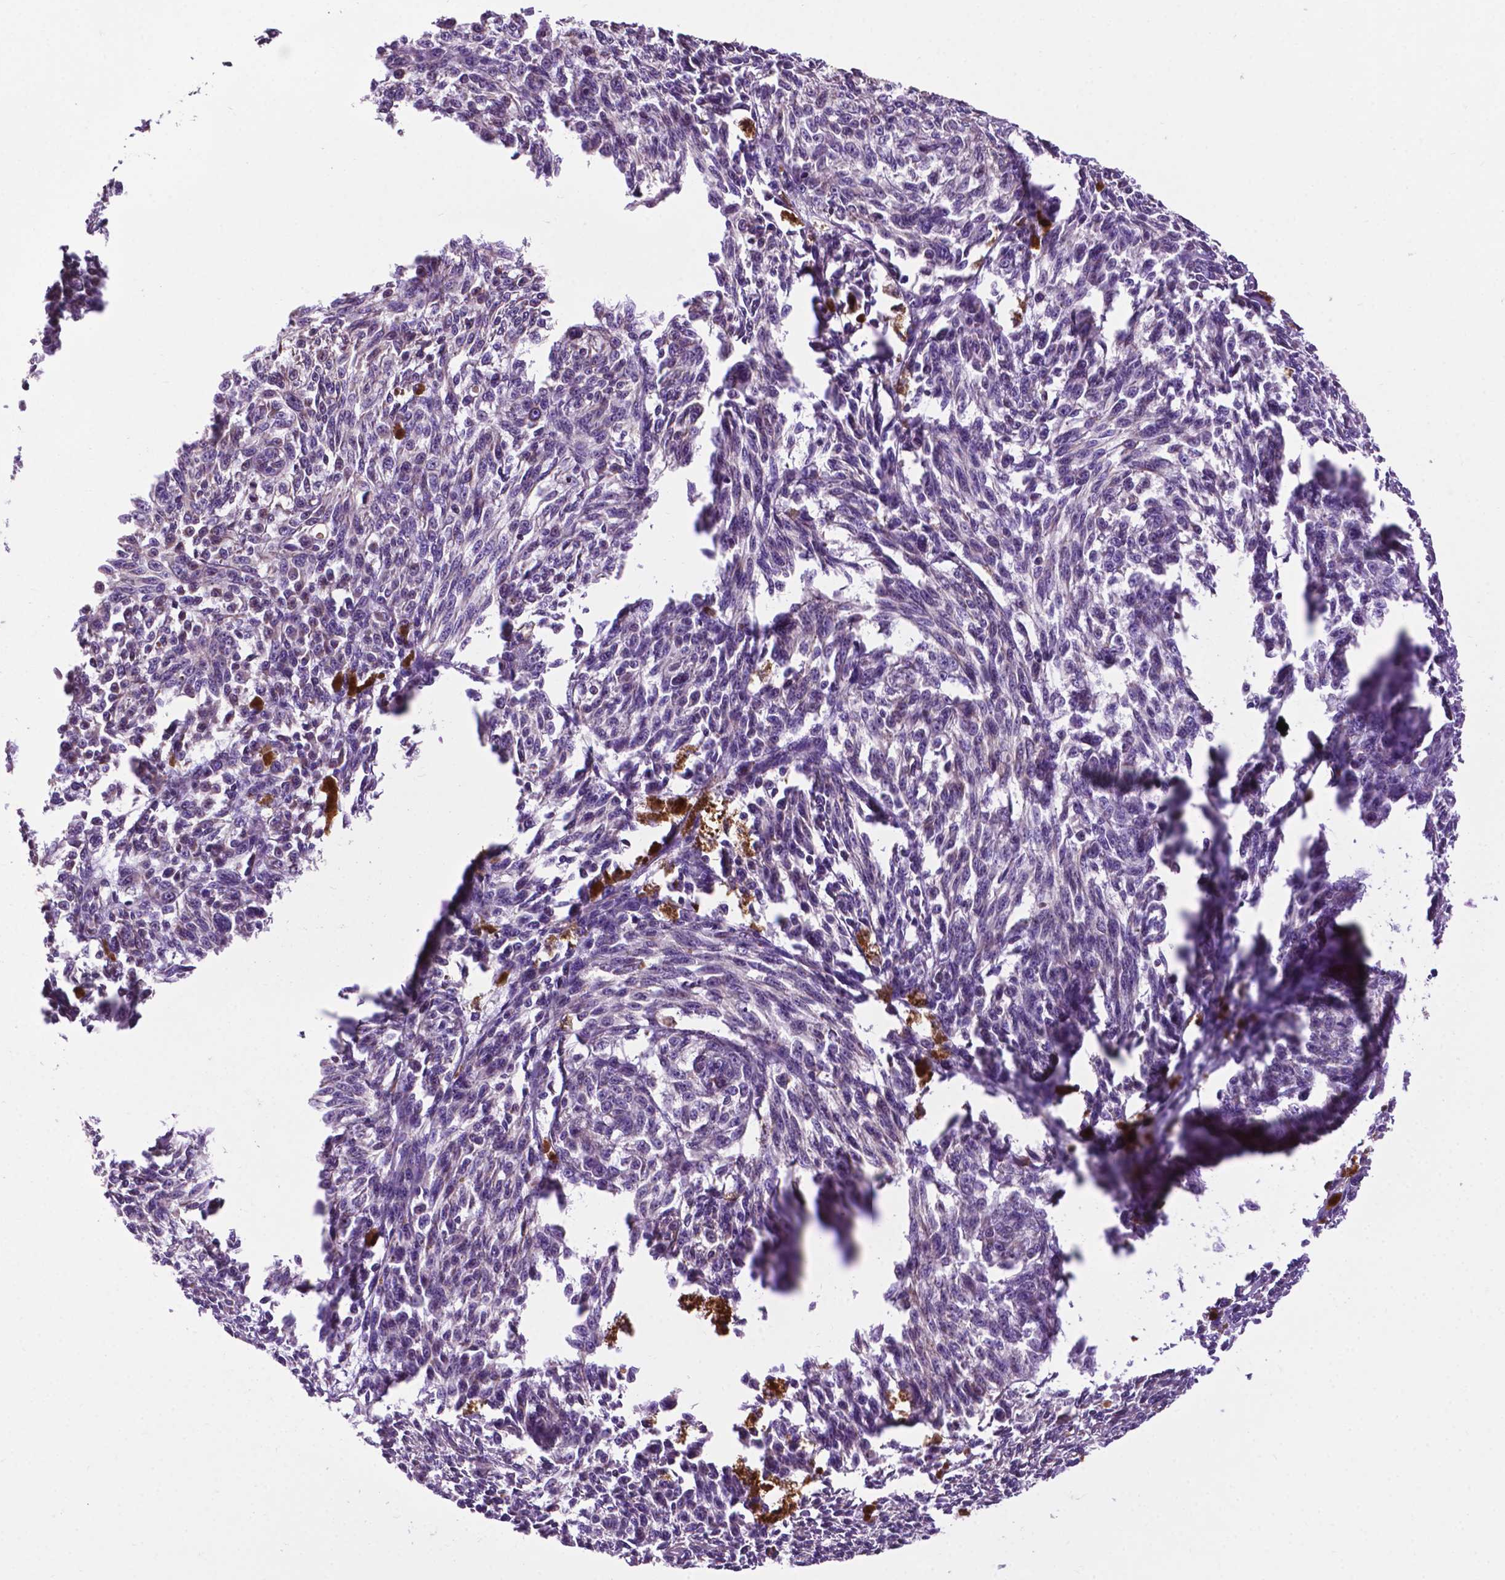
{"staining": {"intensity": "negative", "quantity": "none", "location": "none"}, "tissue": "melanoma", "cell_type": "Tumor cells", "image_type": "cancer", "snomed": [{"axis": "morphology", "description": "Malignant melanoma, NOS"}, {"axis": "topography", "description": "Skin"}], "caption": "Immunohistochemistry image of human malignant melanoma stained for a protein (brown), which reveals no positivity in tumor cells. Brightfield microscopy of IHC stained with DAB (3,3'-diaminobenzidine) (brown) and hematoxylin (blue), captured at high magnification.", "gene": "GANAB", "patient": {"sex": "female", "age": 34}}